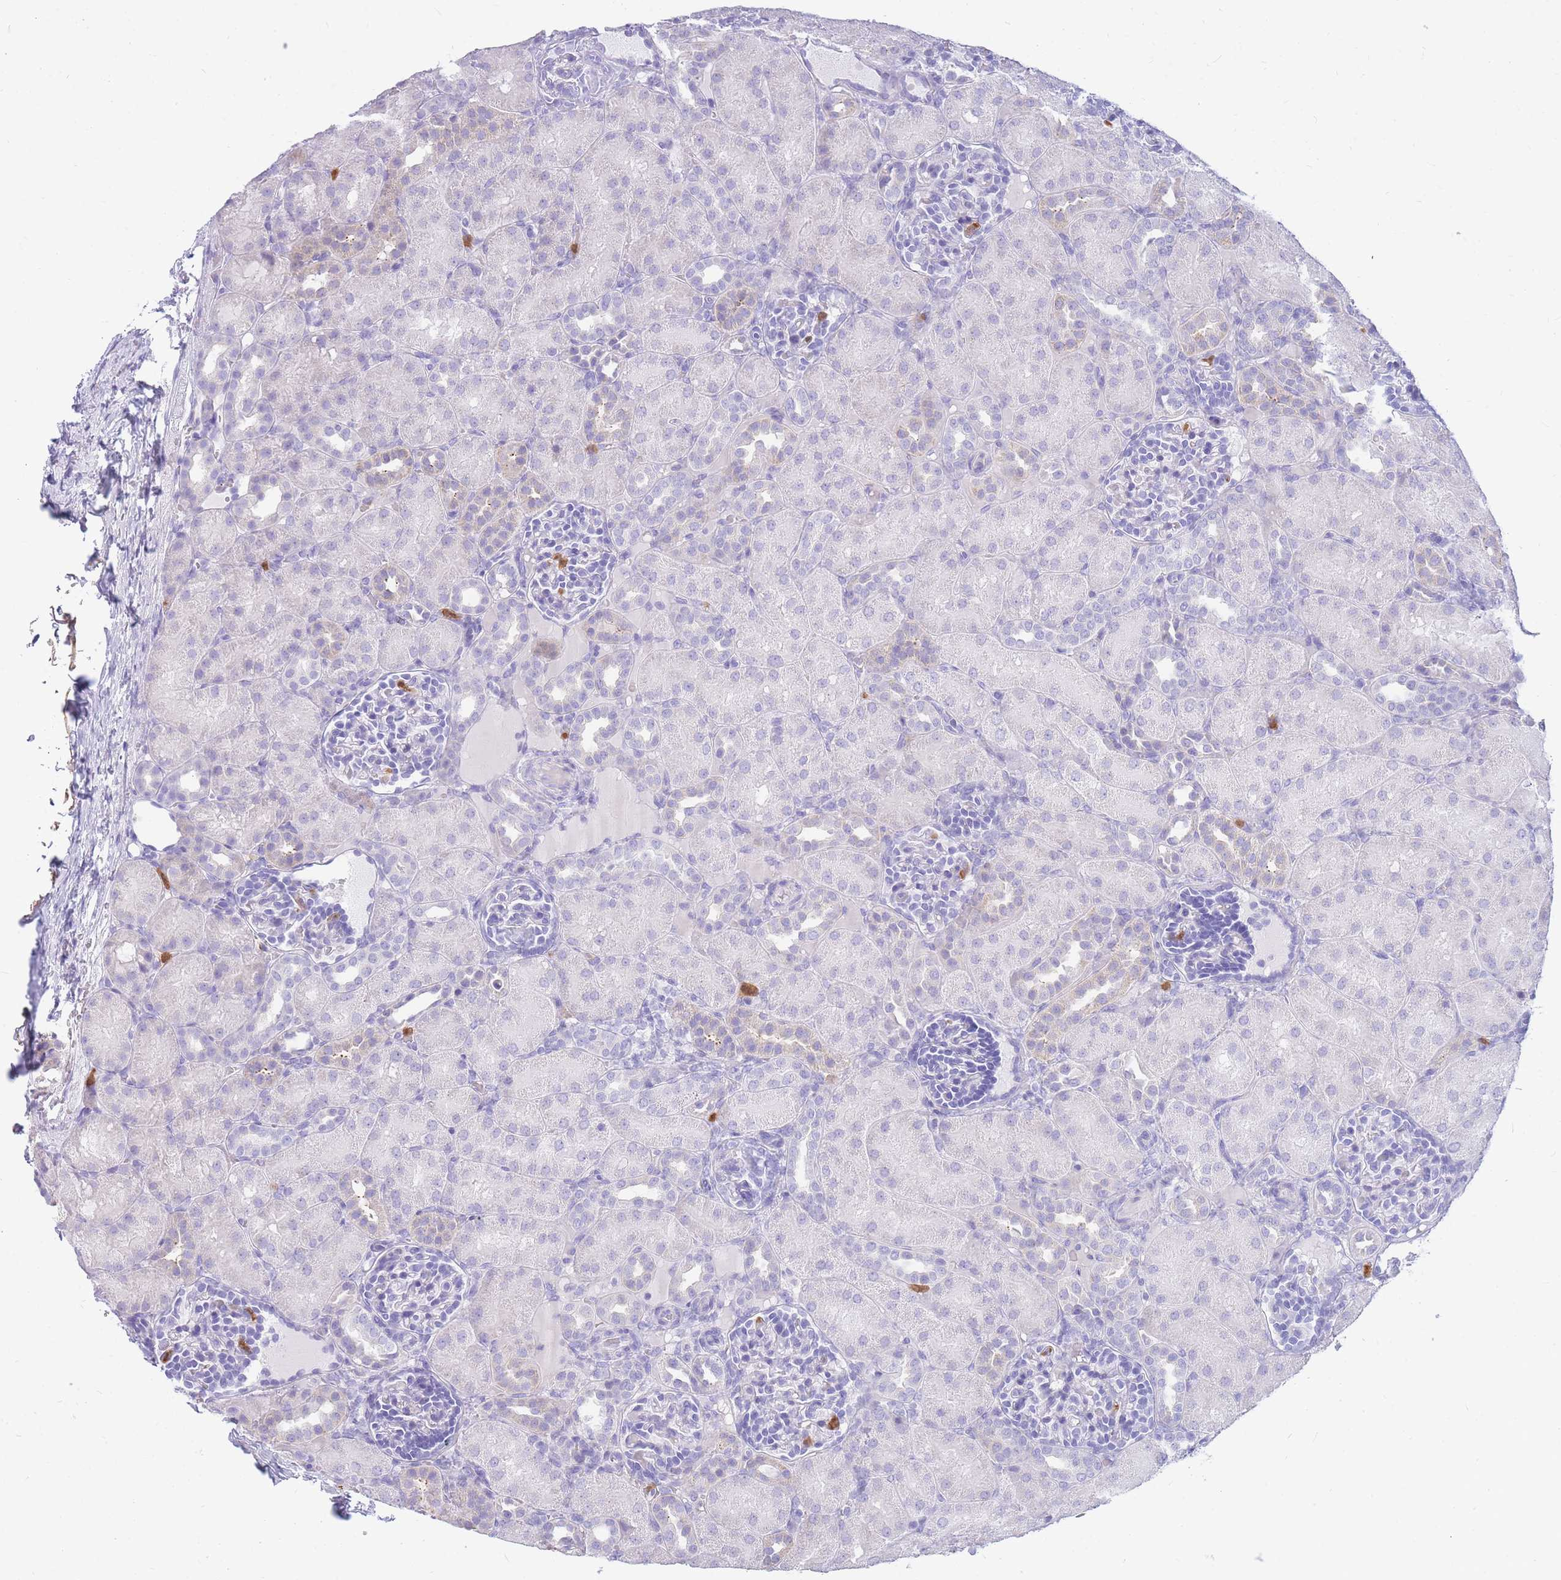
{"staining": {"intensity": "negative", "quantity": "none", "location": "none"}, "tissue": "kidney", "cell_type": "Cells in glomeruli", "image_type": "normal", "snomed": [{"axis": "morphology", "description": "Normal tissue, NOS"}, {"axis": "topography", "description": "Kidney"}], "caption": "High magnification brightfield microscopy of normal kidney stained with DAB (brown) and counterstained with hematoxylin (blue): cells in glomeruli show no significant expression. (Brightfield microscopy of DAB (3,3'-diaminobenzidine) IHC at high magnification).", "gene": "TPSAB1", "patient": {"sex": "male", "age": 1}}